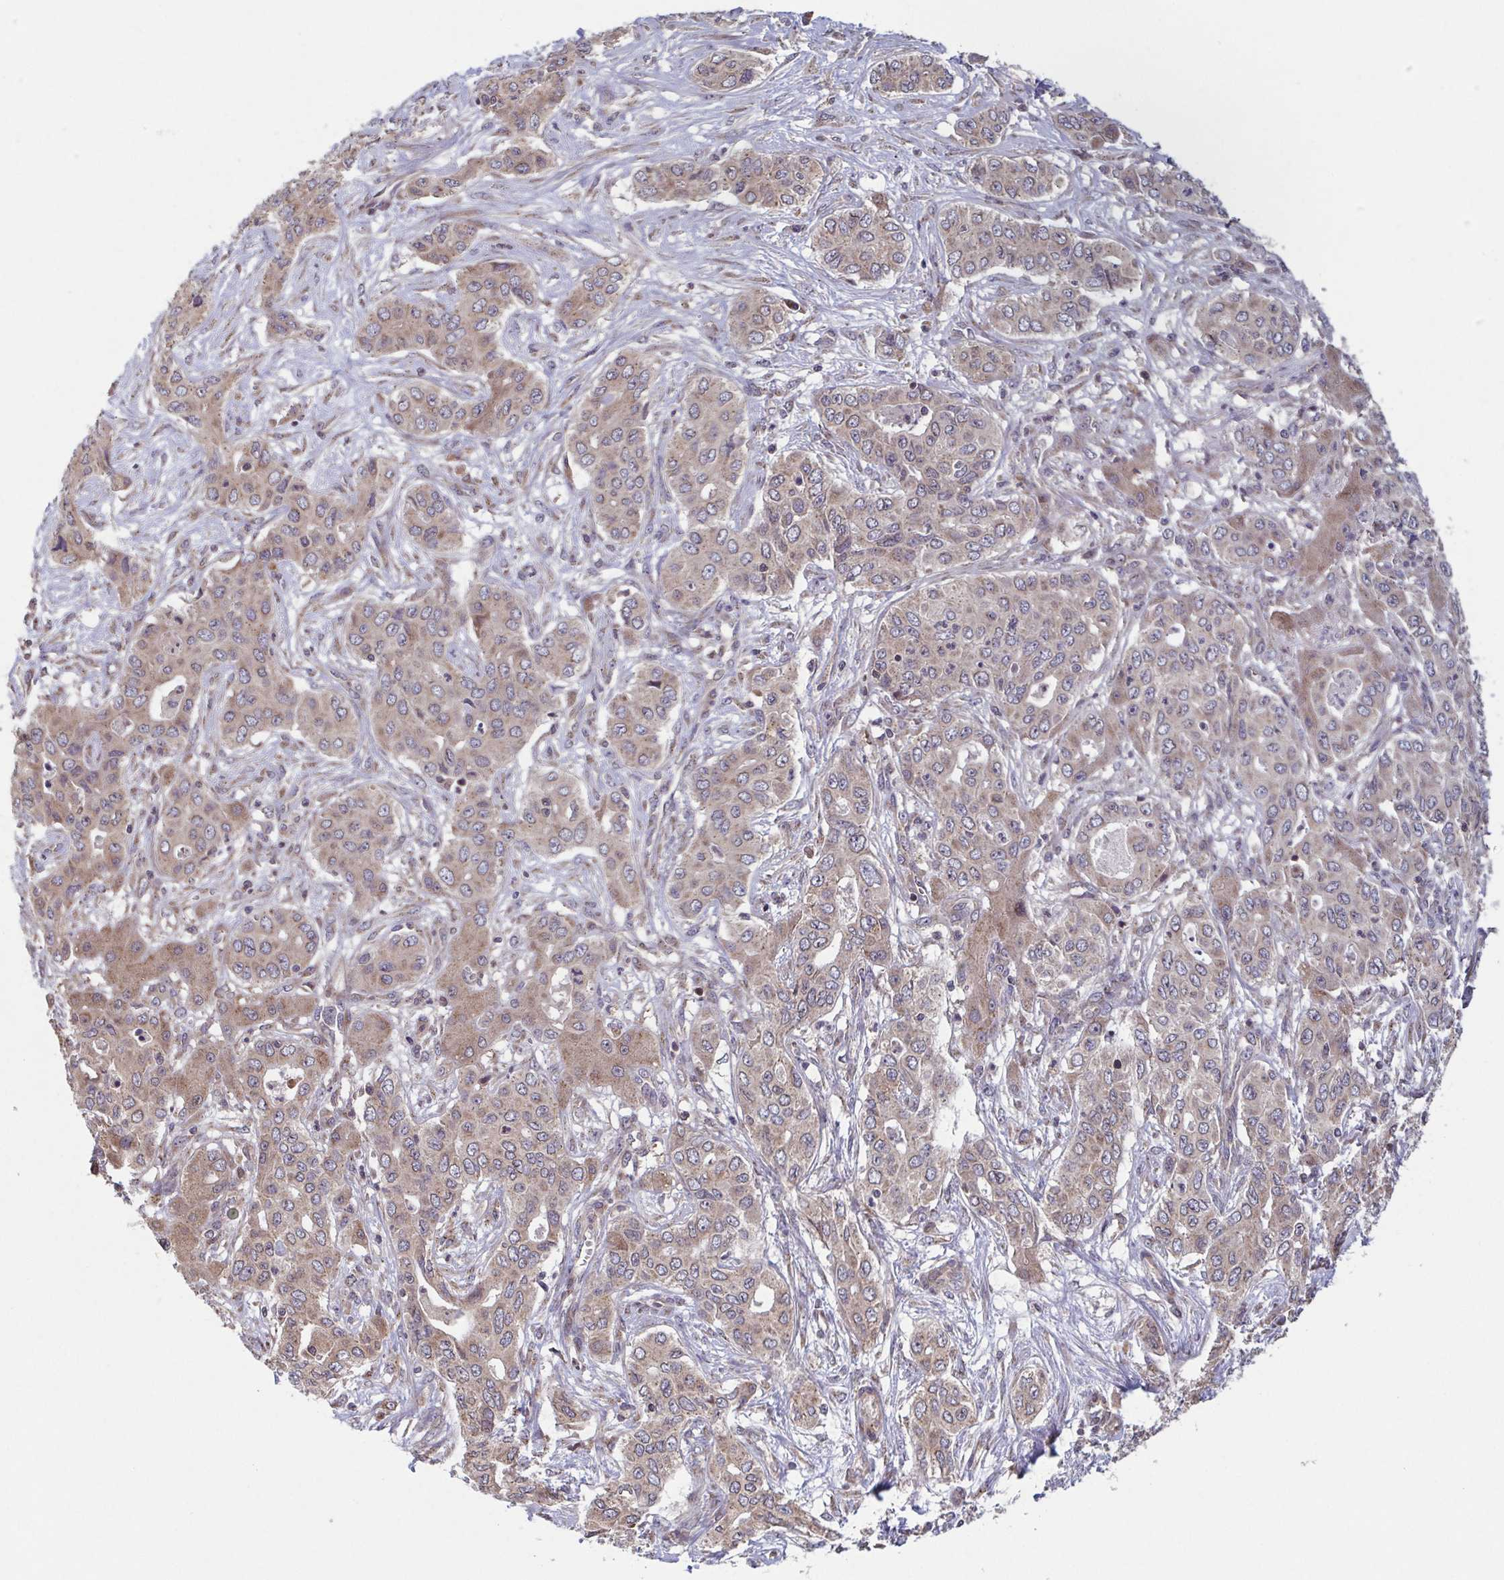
{"staining": {"intensity": "weak", "quantity": ">75%", "location": "cytoplasmic/membranous"}, "tissue": "liver cancer", "cell_type": "Tumor cells", "image_type": "cancer", "snomed": [{"axis": "morphology", "description": "Cholangiocarcinoma"}, {"axis": "topography", "description": "Liver"}], "caption": "Tumor cells show weak cytoplasmic/membranous positivity in about >75% of cells in liver cholangiocarcinoma.", "gene": "COPB1", "patient": {"sex": "female", "age": 65}}